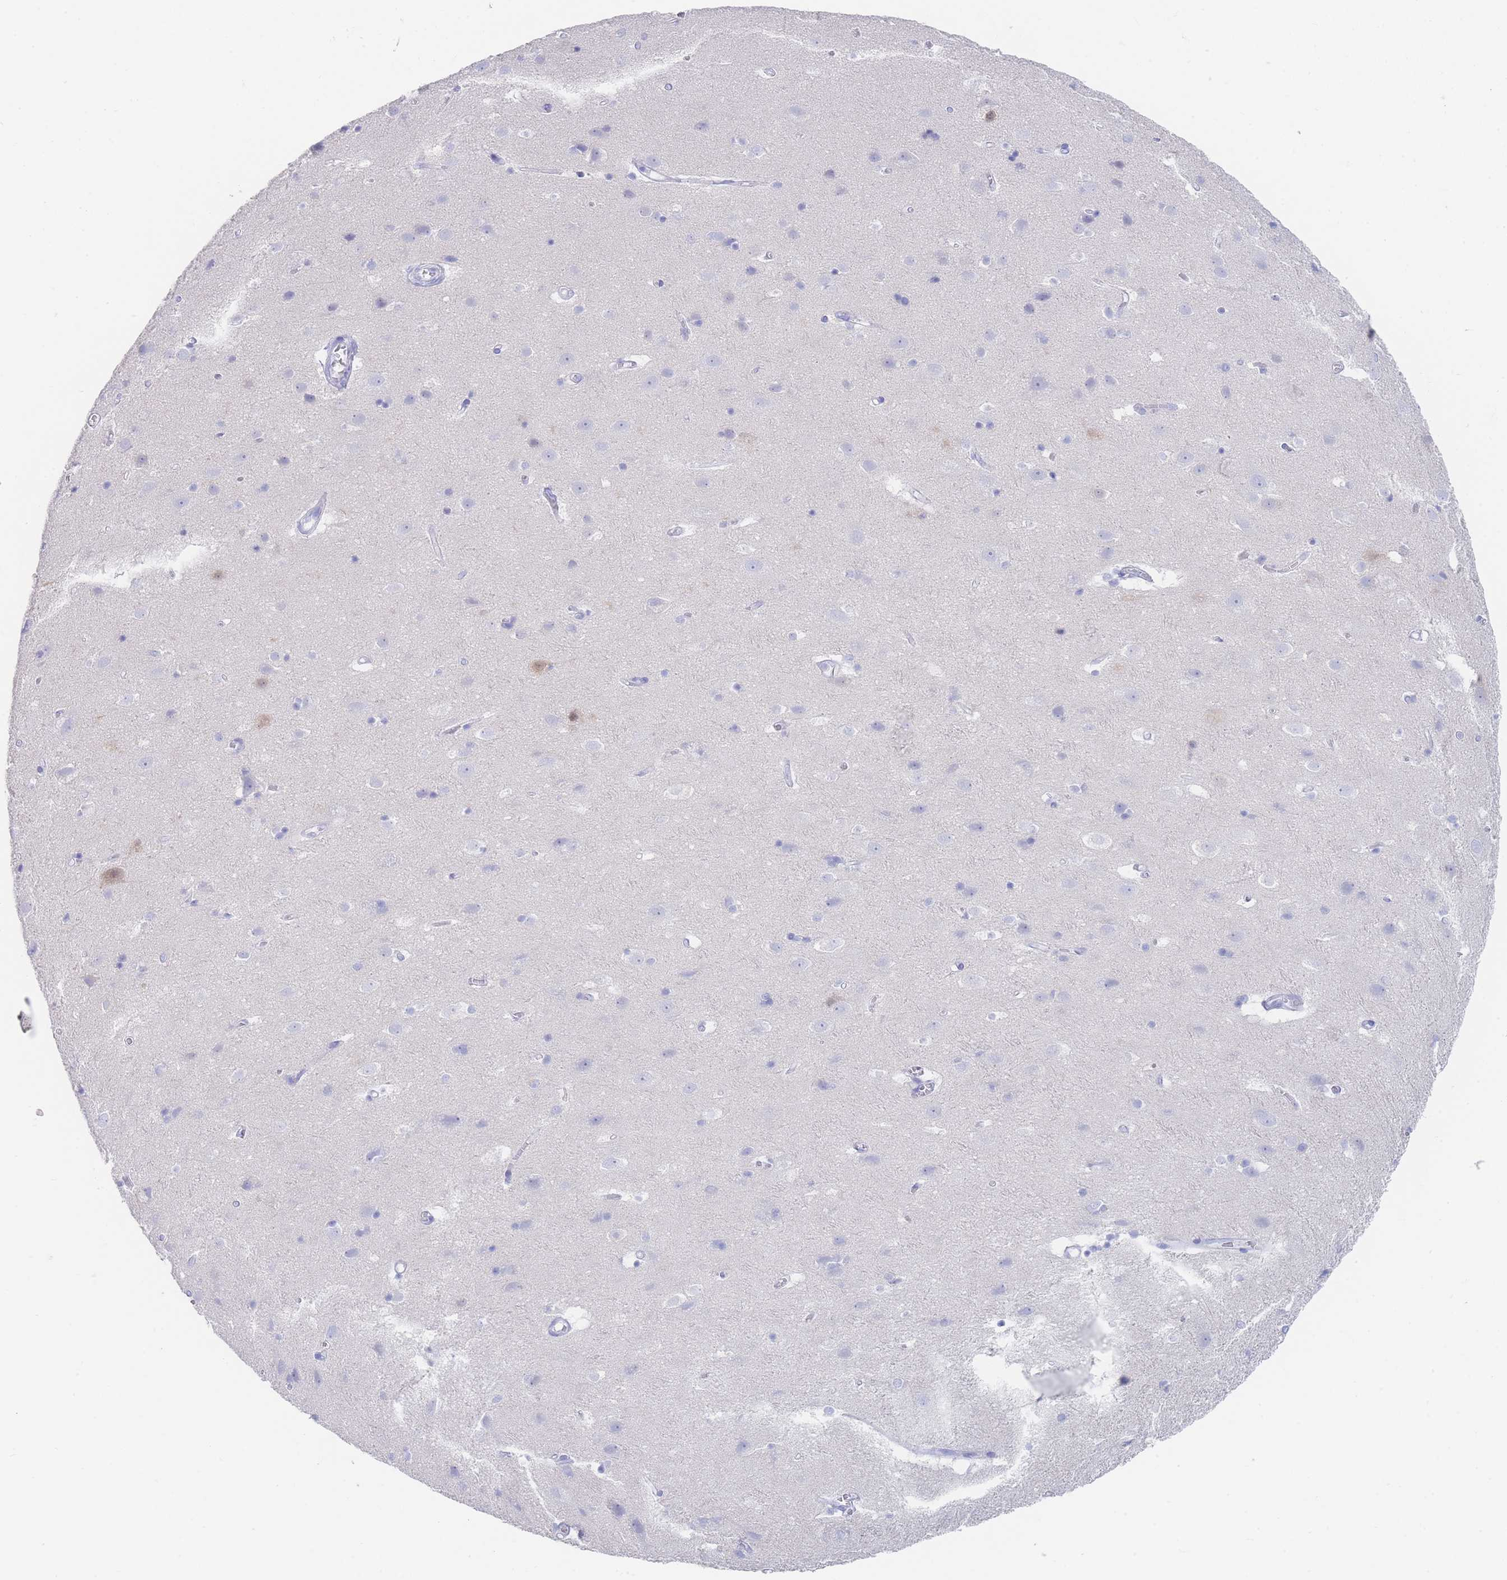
{"staining": {"intensity": "negative", "quantity": "none", "location": "none"}, "tissue": "cerebral cortex", "cell_type": "Endothelial cells", "image_type": "normal", "snomed": [{"axis": "morphology", "description": "Normal tissue, NOS"}, {"axis": "topography", "description": "Cerebral cortex"}], "caption": "High magnification brightfield microscopy of unremarkable cerebral cortex stained with DAB (3,3'-diaminobenzidine) (brown) and counterstained with hematoxylin (blue): endothelial cells show no significant staining.", "gene": "LRRC37A2", "patient": {"sex": "male", "age": 54}}